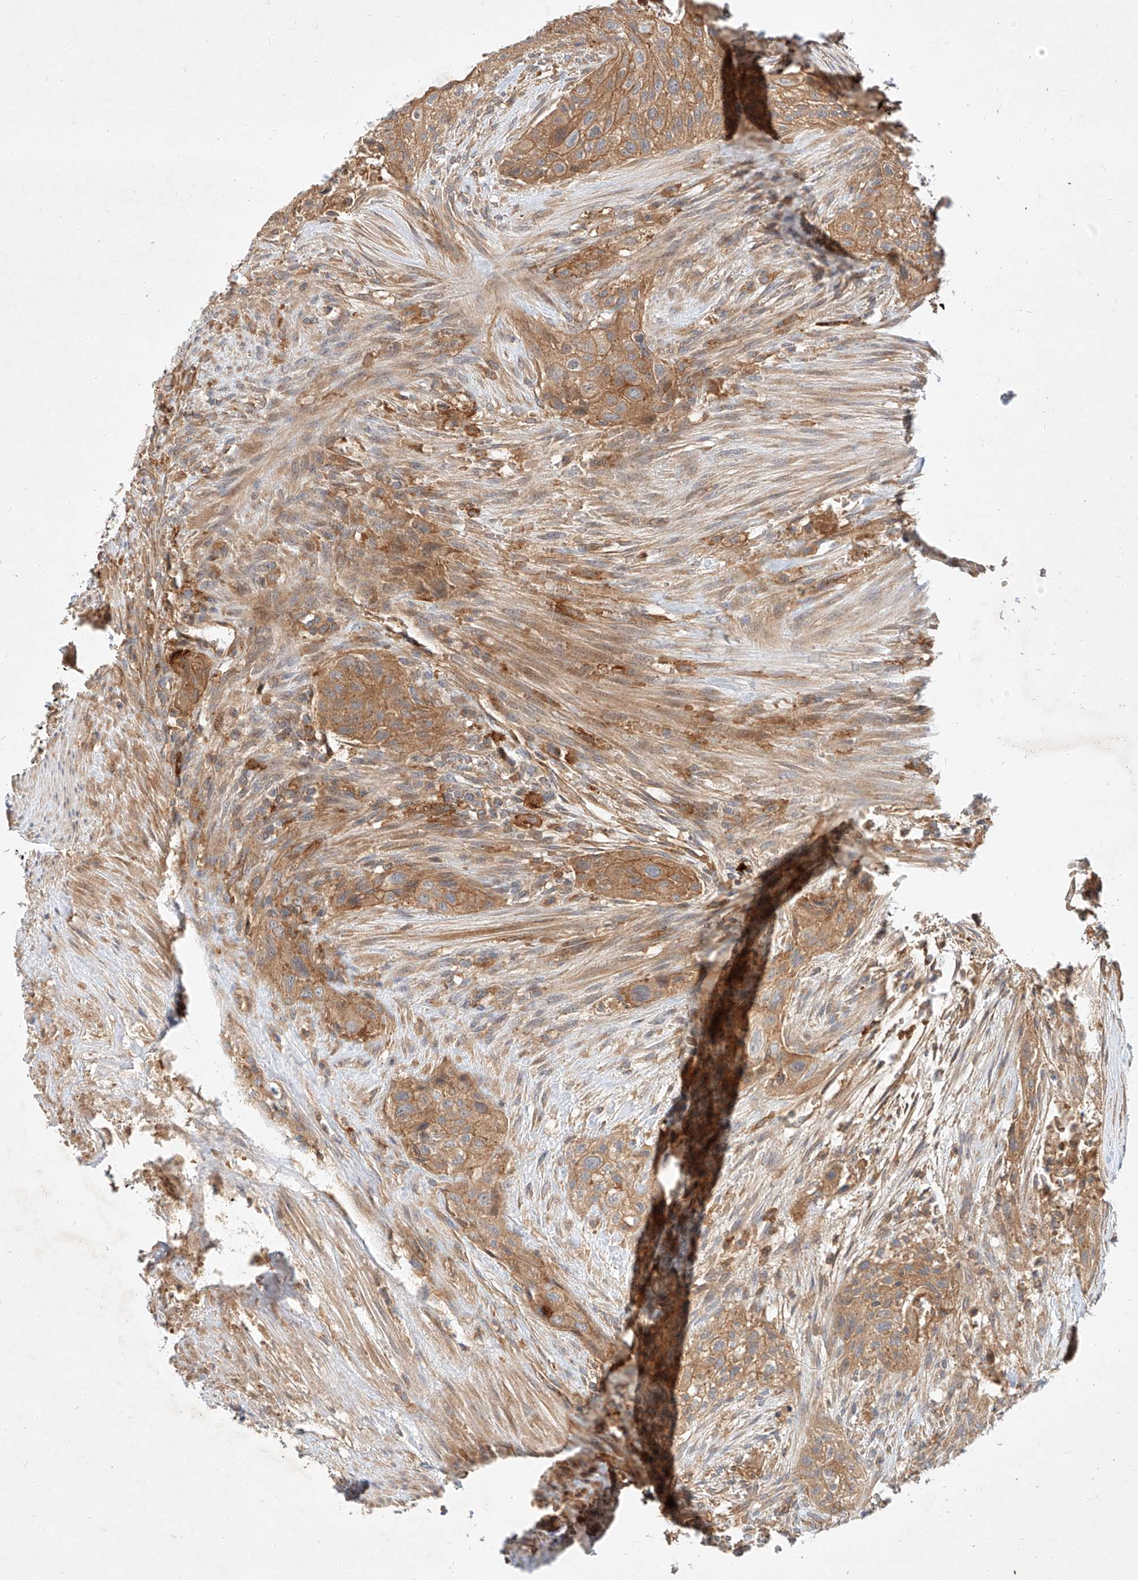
{"staining": {"intensity": "moderate", "quantity": ">75%", "location": "cytoplasmic/membranous"}, "tissue": "urothelial cancer", "cell_type": "Tumor cells", "image_type": "cancer", "snomed": [{"axis": "morphology", "description": "Urothelial carcinoma, High grade"}, {"axis": "topography", "description": "Urinary bladder"}], "caption": "There is medium levels of moderate cytoplasmic/membranous positivity in tumor cells of urothelial cancer, as demonstrated by immunohistochemical staining (brown color).", "gene": "NFAM1", "patient": {"sex": "male", "age": 35}}